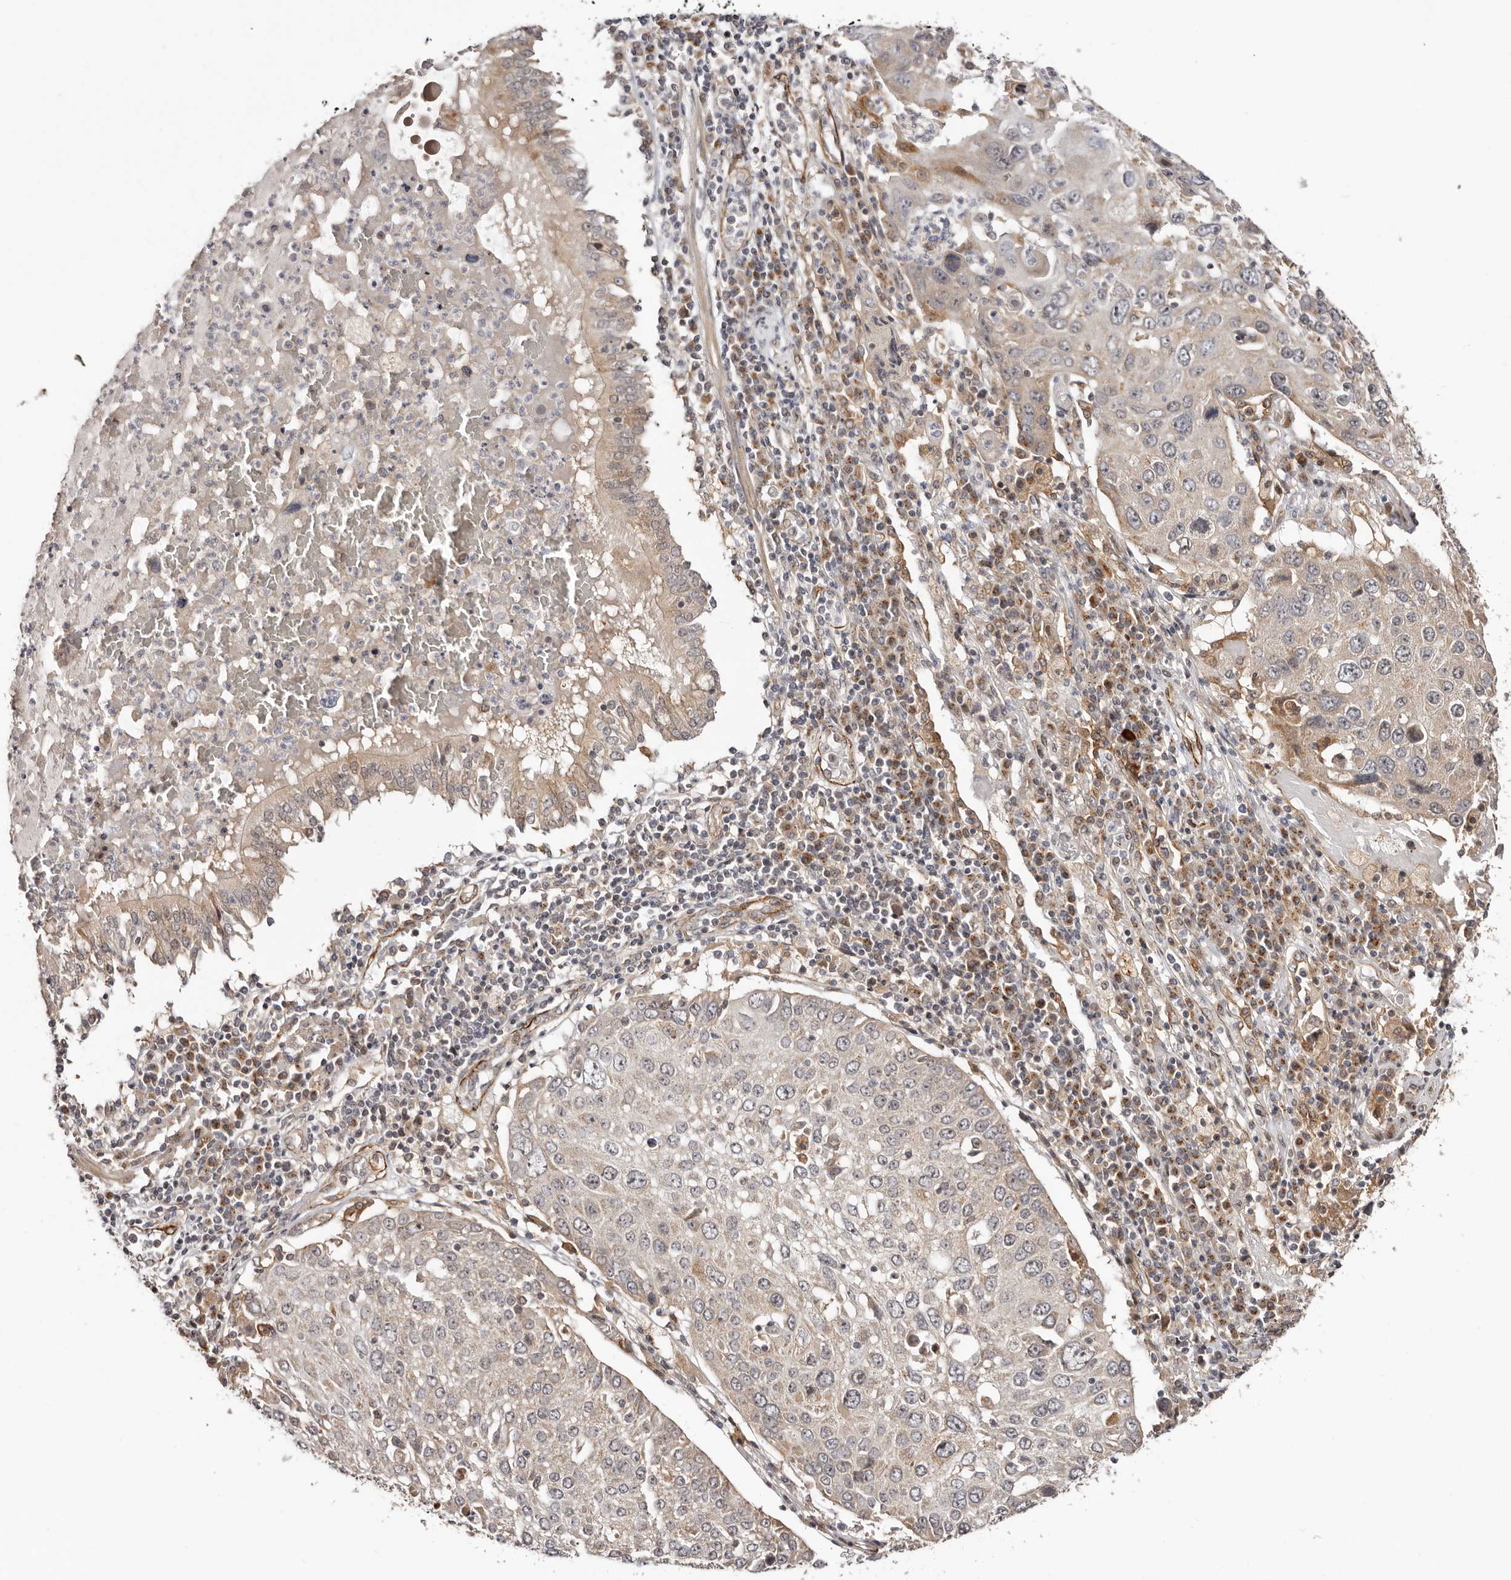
{"staining": {"intensity": "weak", "quantity": "25%-75%", "location": "cytoplasmic/membranous"}, "tissue": "lung cancer", "cell_type": "Tumor cells", "image_type": "cancer", "snomed": [{"axis": "morphology", "description": "Squamous cell carcinoma, NOS"}, {"axis": "topography", "description": "Lung"}], "caption": "Immunohistochemistry (IHC) of lung squamous cell carcinoma displays low levels of weak cytoplasmic/membranous positivity in about 25%-75% of tumor cells. Using DAB (3,3'-diaminobenzidine) (brown) and hematoxylin (blue) stains, captured at high magnification using brightfield microscopy.", "gene": "MICAL2", "patient": {"sex": "male", "age": 65}}